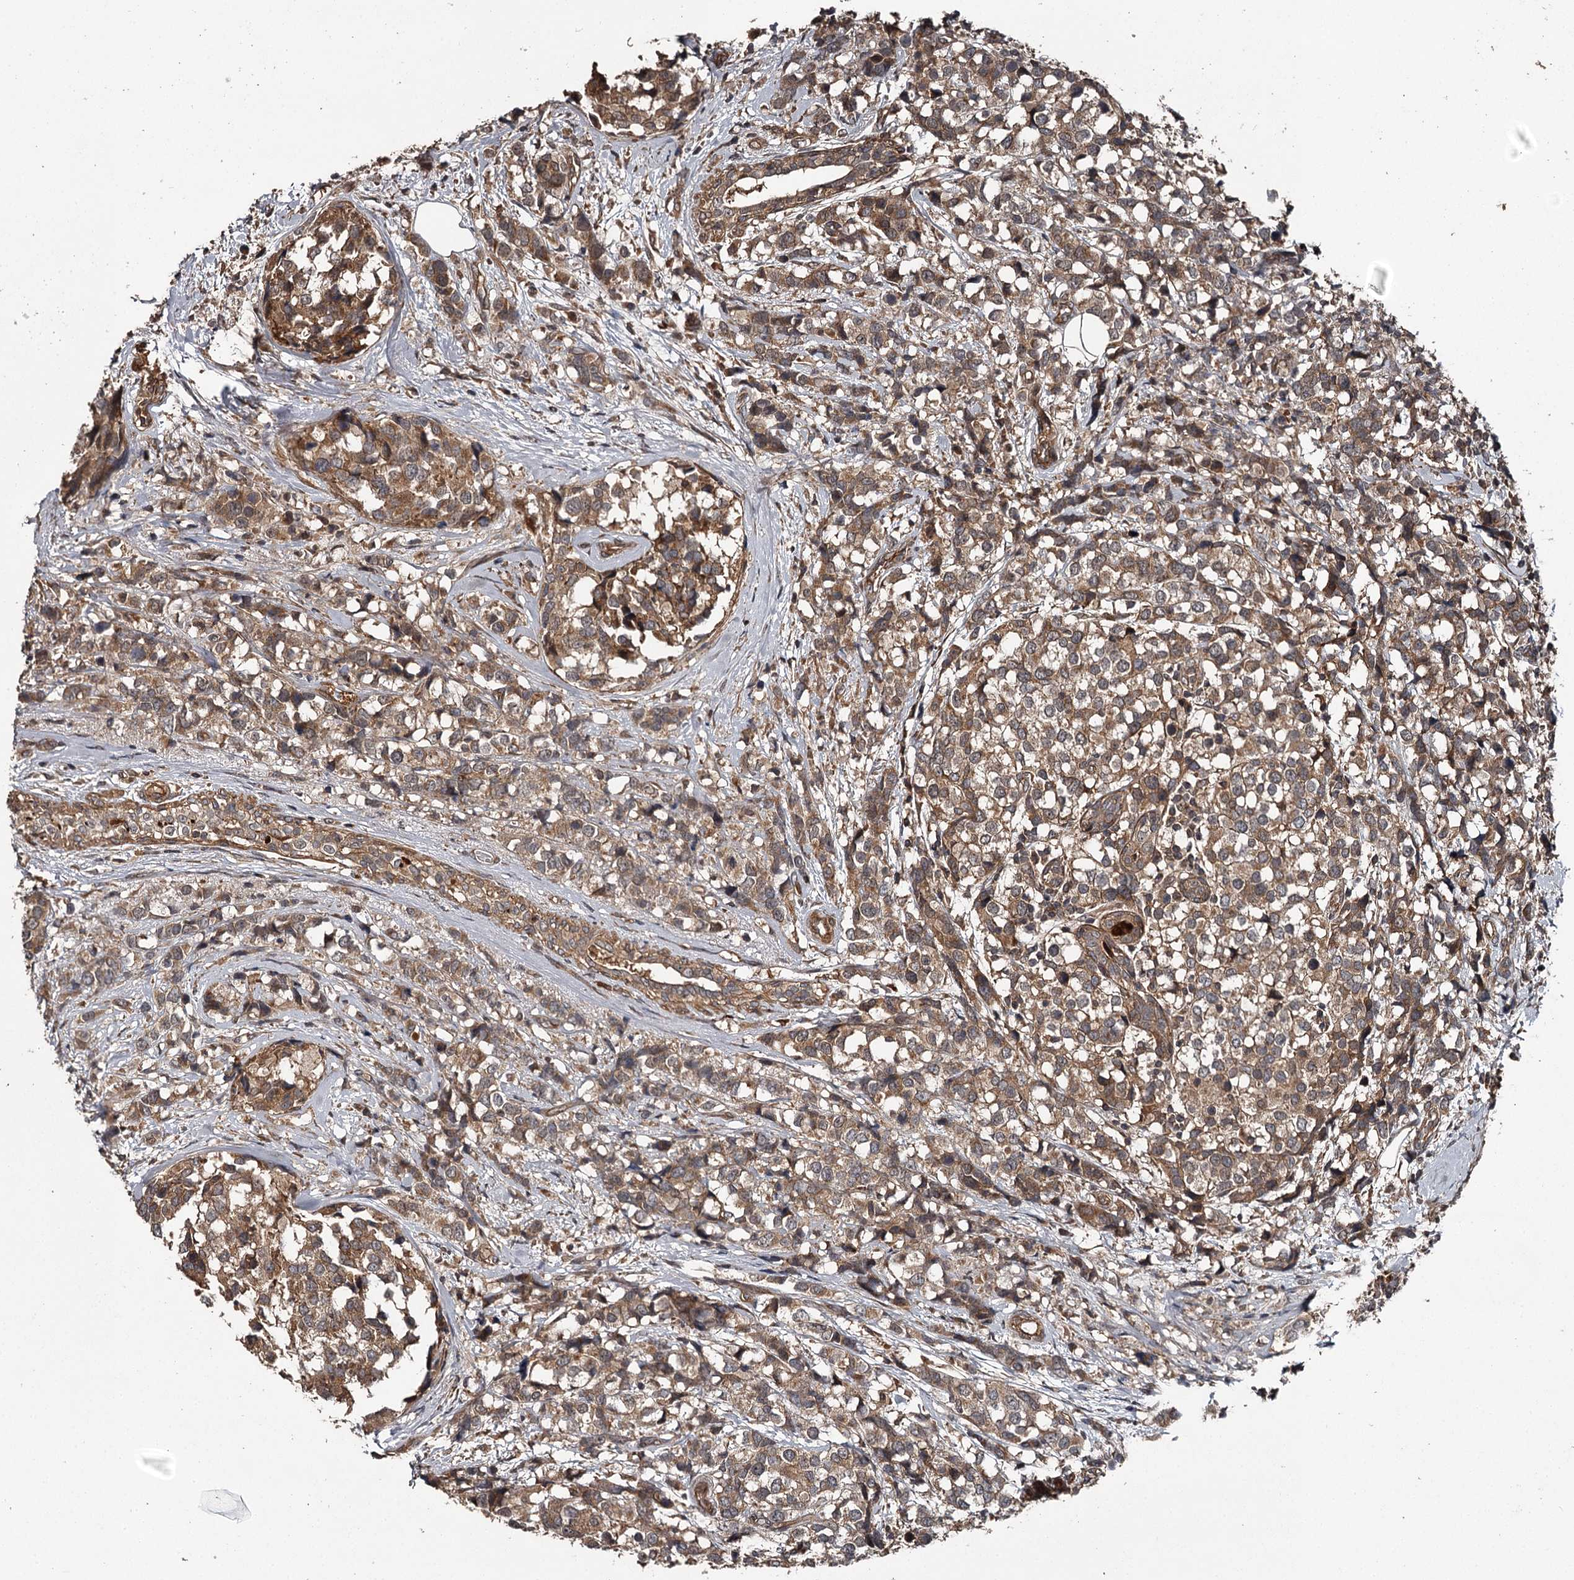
{"staining": {"intensity": "moderate", "quantity": ">75%", "location": "cytoplasmic/membranous"}, "tissue": "breast cancer", "cell_type": "Tumor cells", "image_type": "cancer", "snomed": [{"axis": "morphology", "description": "Lobular carcinoma"}, {"axis": "topography", "description": "Breast"}], "caption": "Breast cancer (lobular carcinoma) stained with DAB immunohistochemistry (IHC) reveals medium levels of moderate cytoplasmic/membranous positivity in approximately >75% of tumor cells.", "gene": "RAB21", "patient": {"sex": "female", "age": 59}}